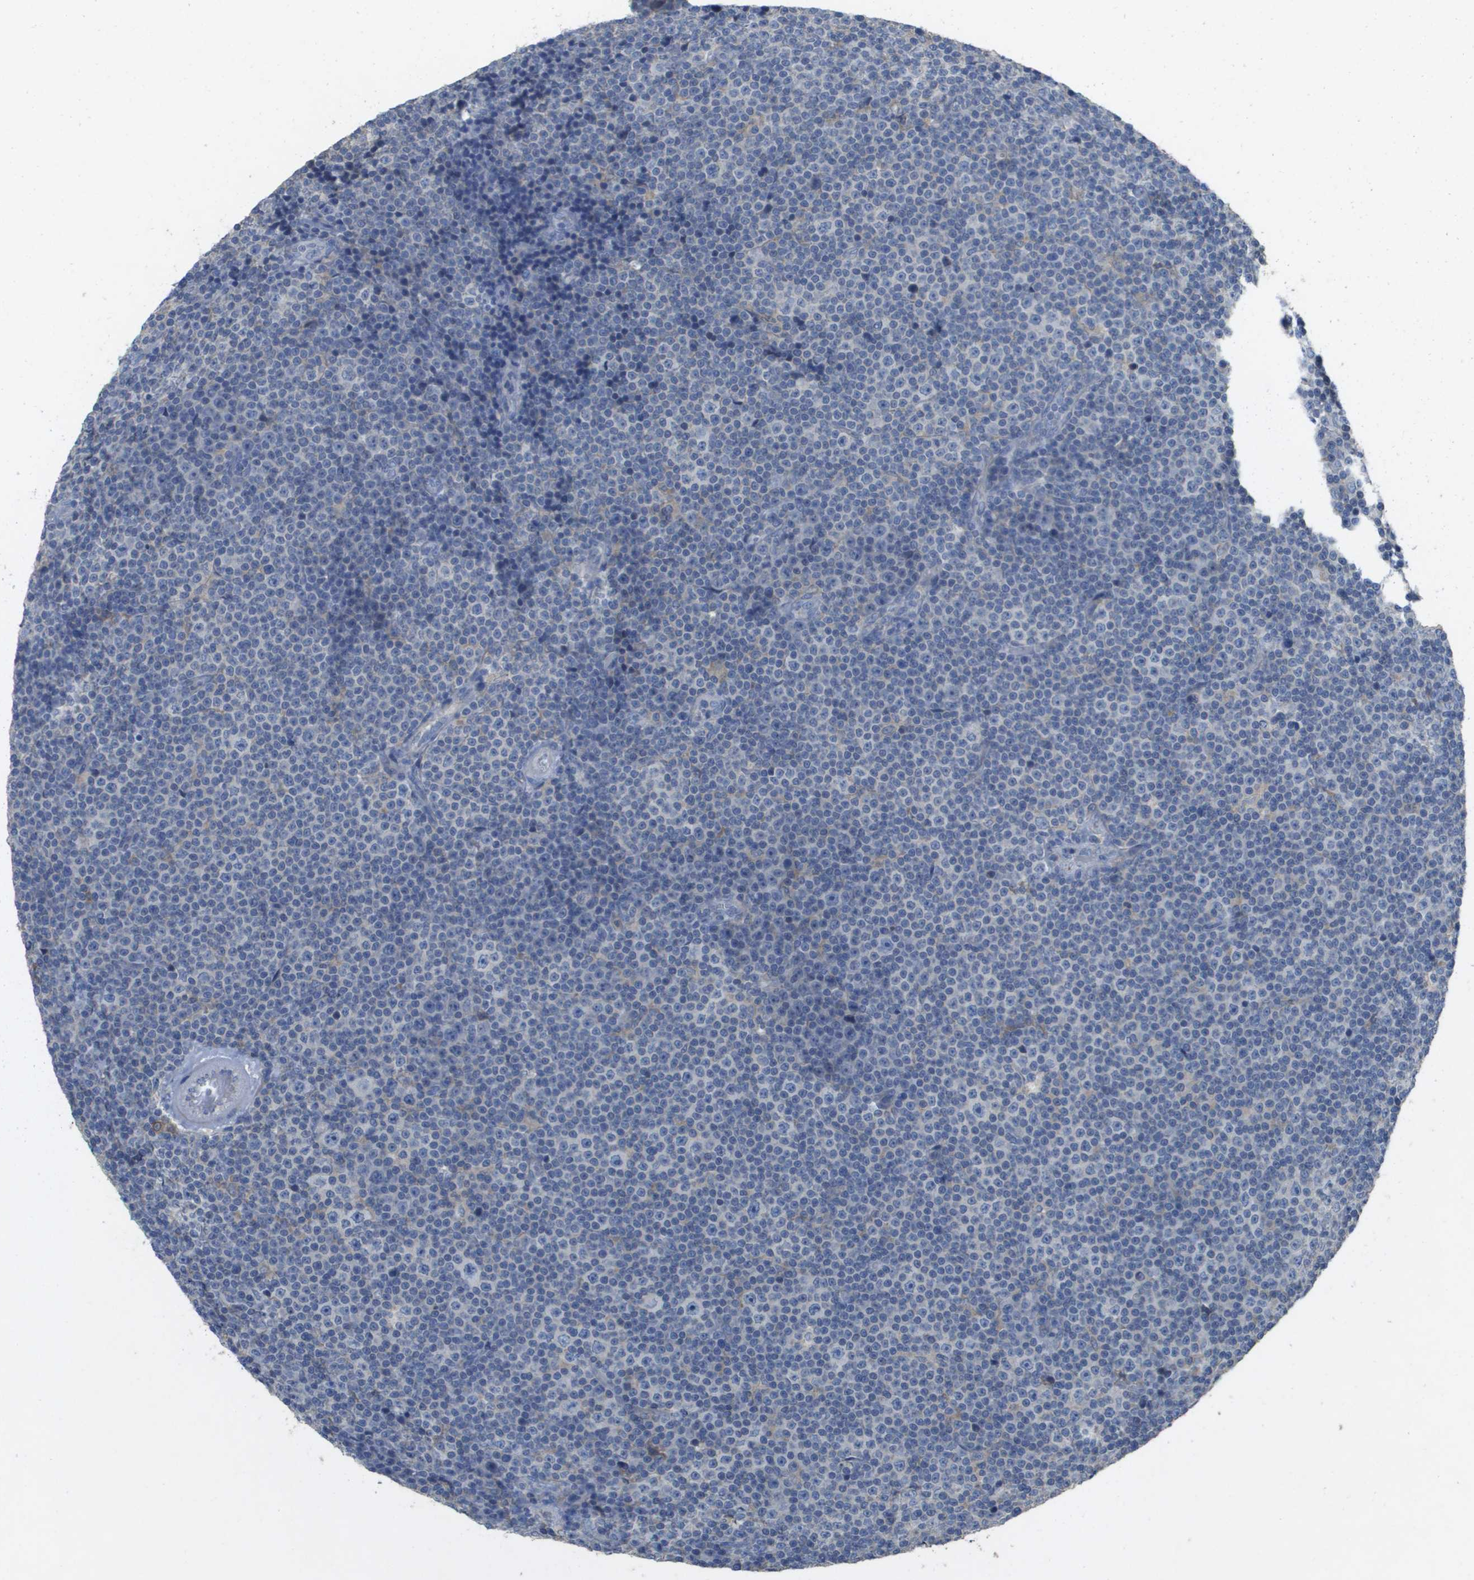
{"staining": {"intensity": "negative", "quantity": "none", "location": "none"}, "tissue": "lymphoma", "cell_type": "Tumor cells", "image_type": "cancer", "snomed": [{"axis": "morphology", "description": "Malignant lymphoma, non-Hodgkin's type, Low grade"}, {"axis": "topography", "description": "Lymph node"}], "caption": "The histopathology image shows no significant expression in tumor cells of lymphoma. Nuclei are stained in blue.", "gene": "CLCA4", "patient": {"sex": "female", "age": 67}}